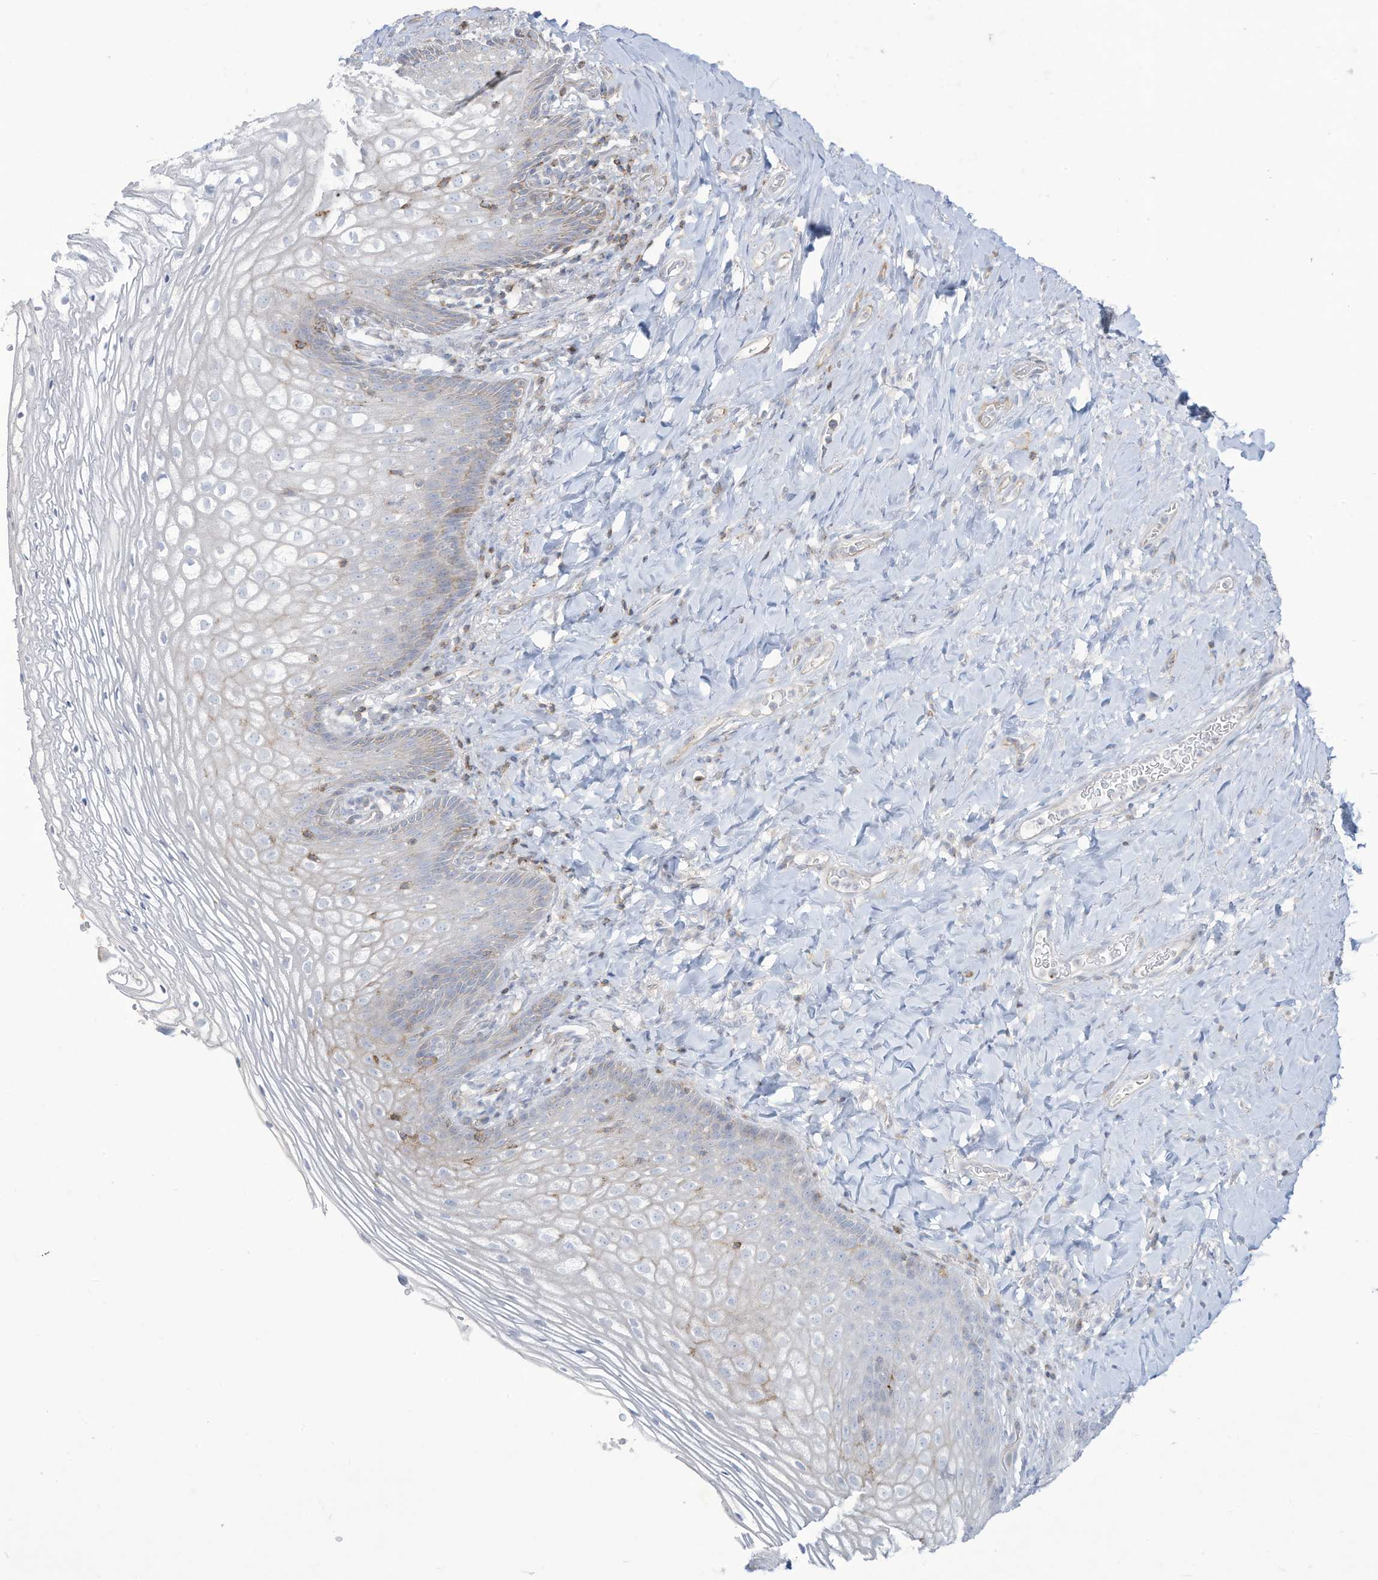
{"staining": {"intensity": "weak", "quantity": "<25%", "location": "cytoplasmic/membranous"}, "tissue": "vagina", "cell_type": "Squamous epithelial cells", "image_type": "normal", "snomed": [{"axis": "morphology", "description": "Normal tissue, NOS"}, {"axis": "topography", "description": "Vagina"}], "caption": "Immunohistochemistry (IHC) histopathology image of normal vagina: vagina stained with DAB demonstrates no significant protein expression in squamous epithelial cells.", "gene": "THNSL2", "patient": {"sex": "female", "age": 60}}